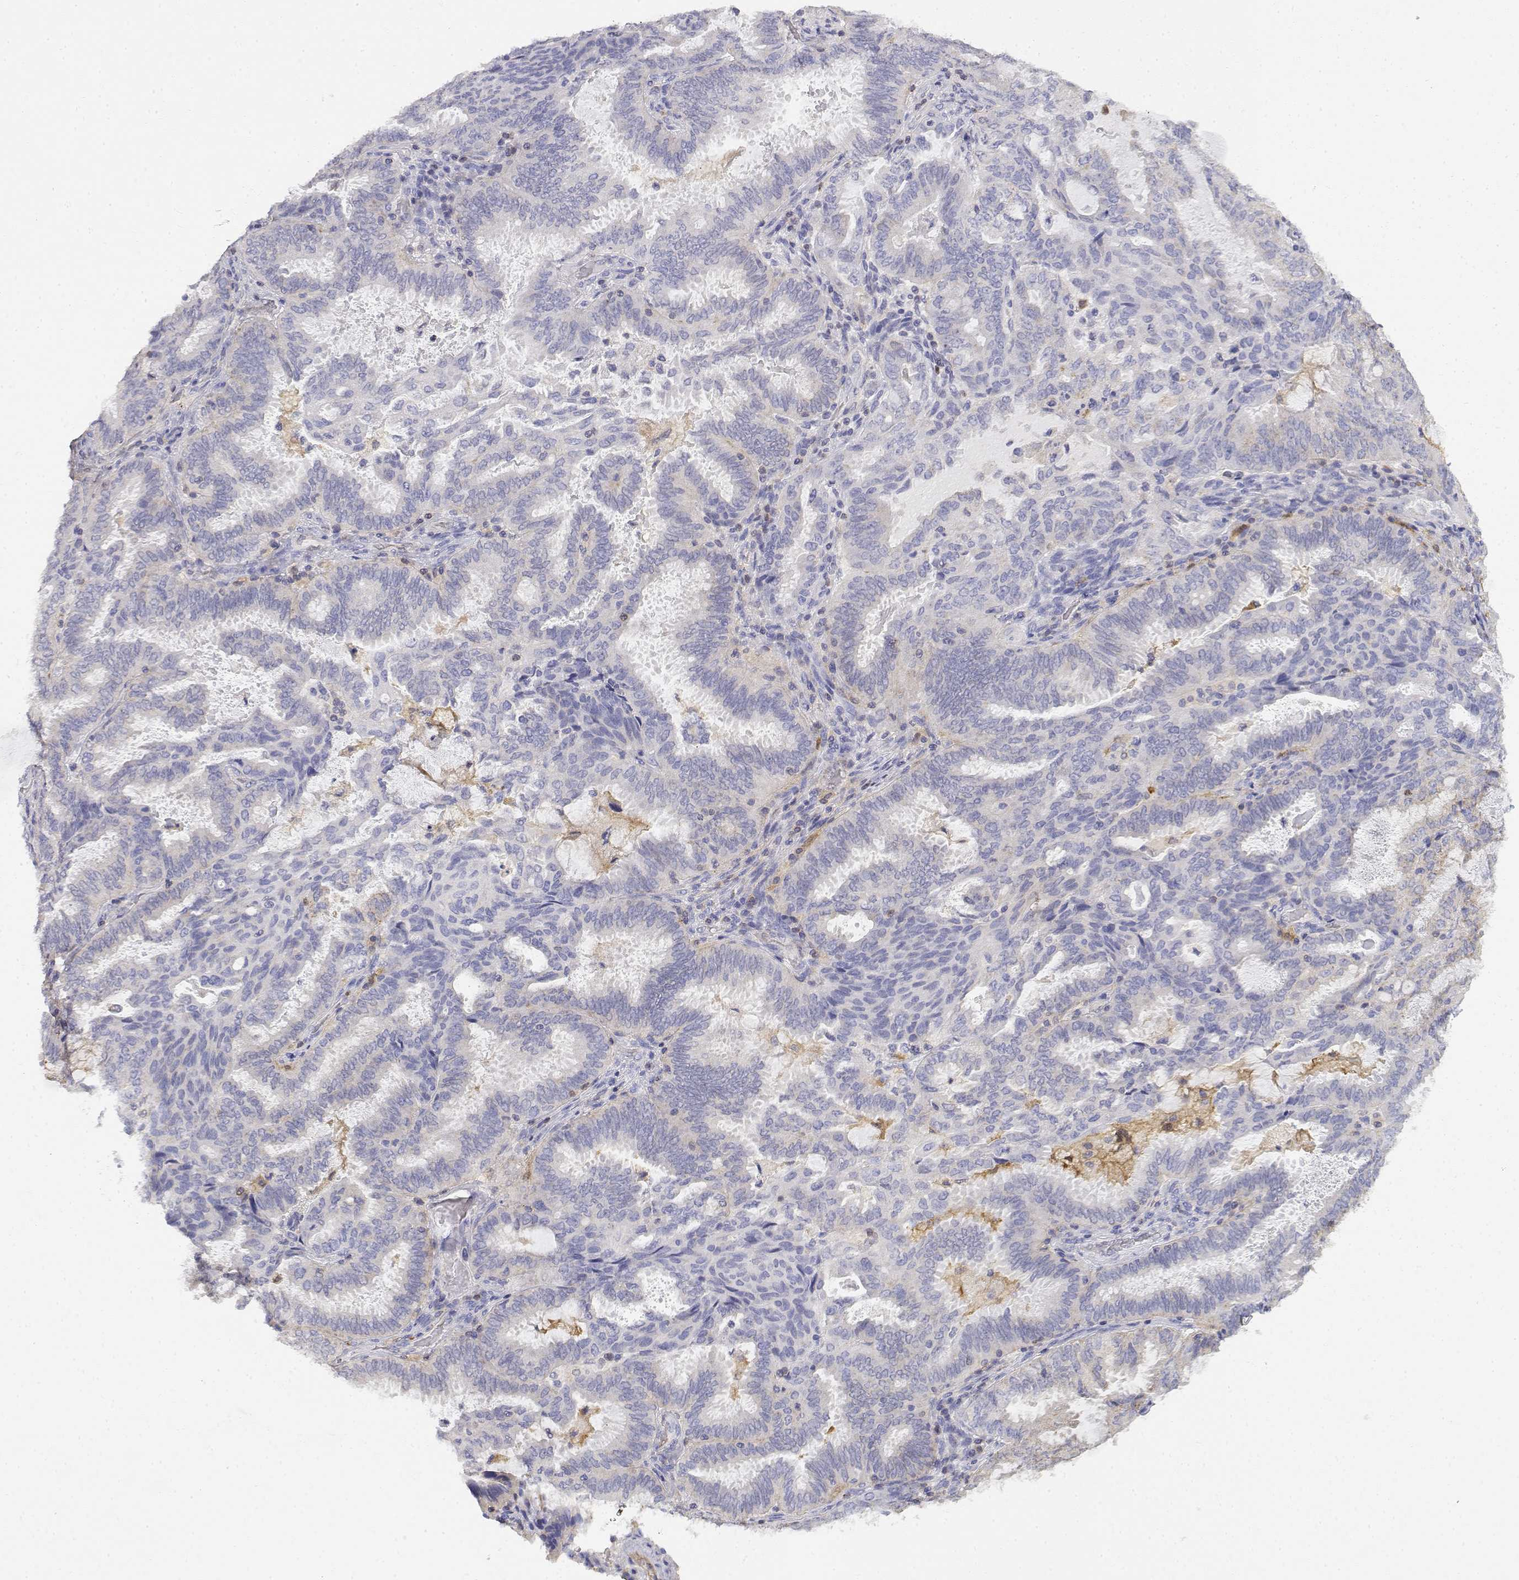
{"staining": {"intensity": "negative", "quantity": "none", "location": "none"}, "tissue": "ovarian cancer", "cell_type": "Tumor cells", "image_type": "cancer", "snomed": [{"axis": "morphology", "description": "Carcinoma, endometroid"}, {"axis": "topography", "description": "Ovary"}], "caption": "IHC photomicrograph of neoplastic tissue: human ovarian cancer (endometroid carcinoma) stained with DAB (3,3'-diaminobenzidine) displays no significant protein positivity in tumor cells.", "gene": "ADA", "patient": {"sex": "female", "age": 41}}